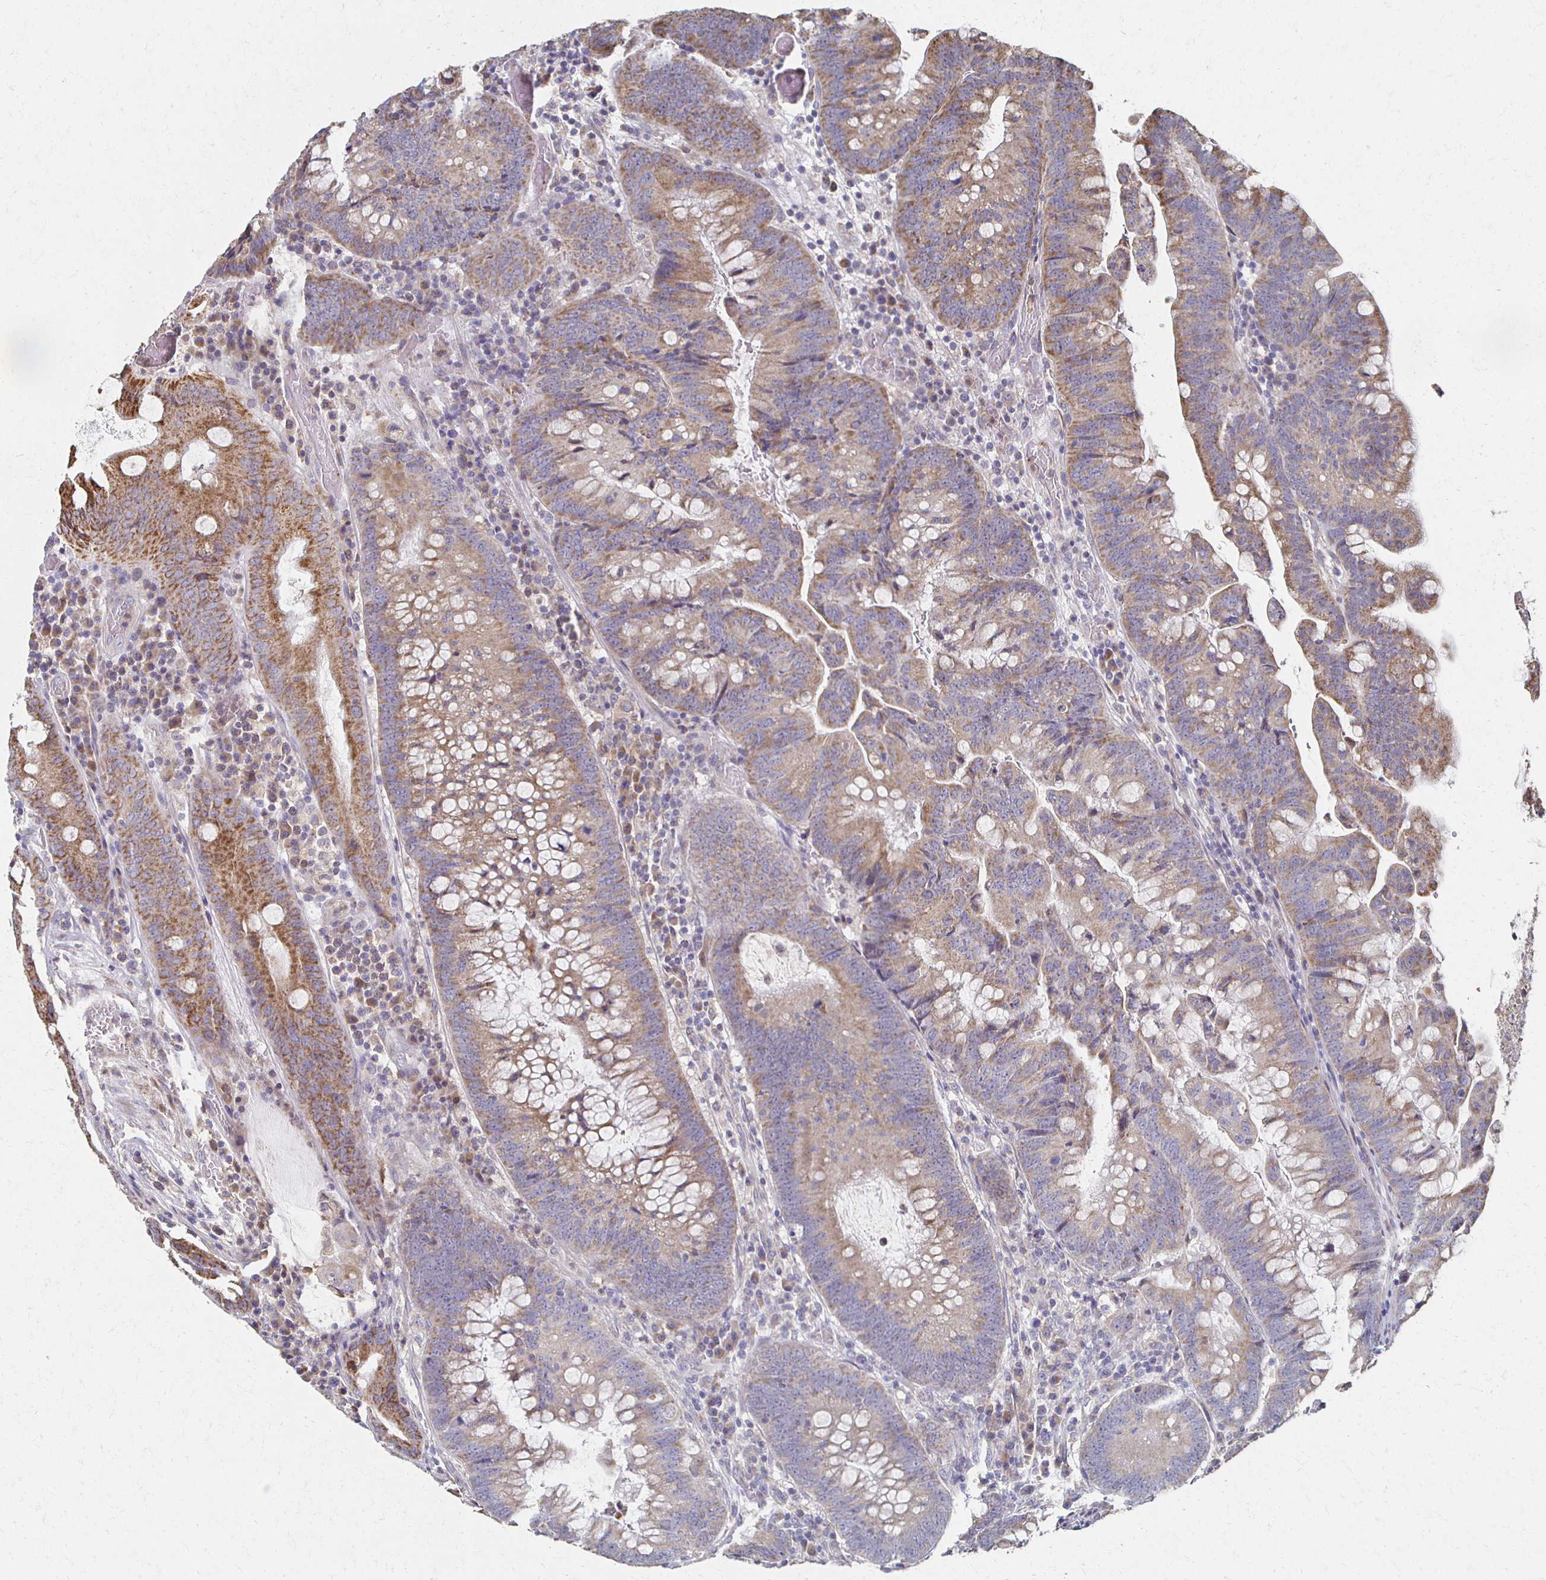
{"staining": {"intensity": "moderate", "quantity": ">75%", "location": "cytoplasmic/membranous"}, "tissue": "colorectal cancer", "cell_type": "Tumor cells", "image_type": "cancer", "snomed": [{"axis": "morphology", "description": "Adenocarcinoma, NOS"}, {"axis": "topography", "description": "Colon"}], "caption": "Tumor cells reveal medium levels of moderate cytoplasmic/membranous positivity in approximately >75% of cells in human adenocarcinoma (colorectal).", "gene": "CX3CR1", "patient": {"sex": "male", "age": 62}}